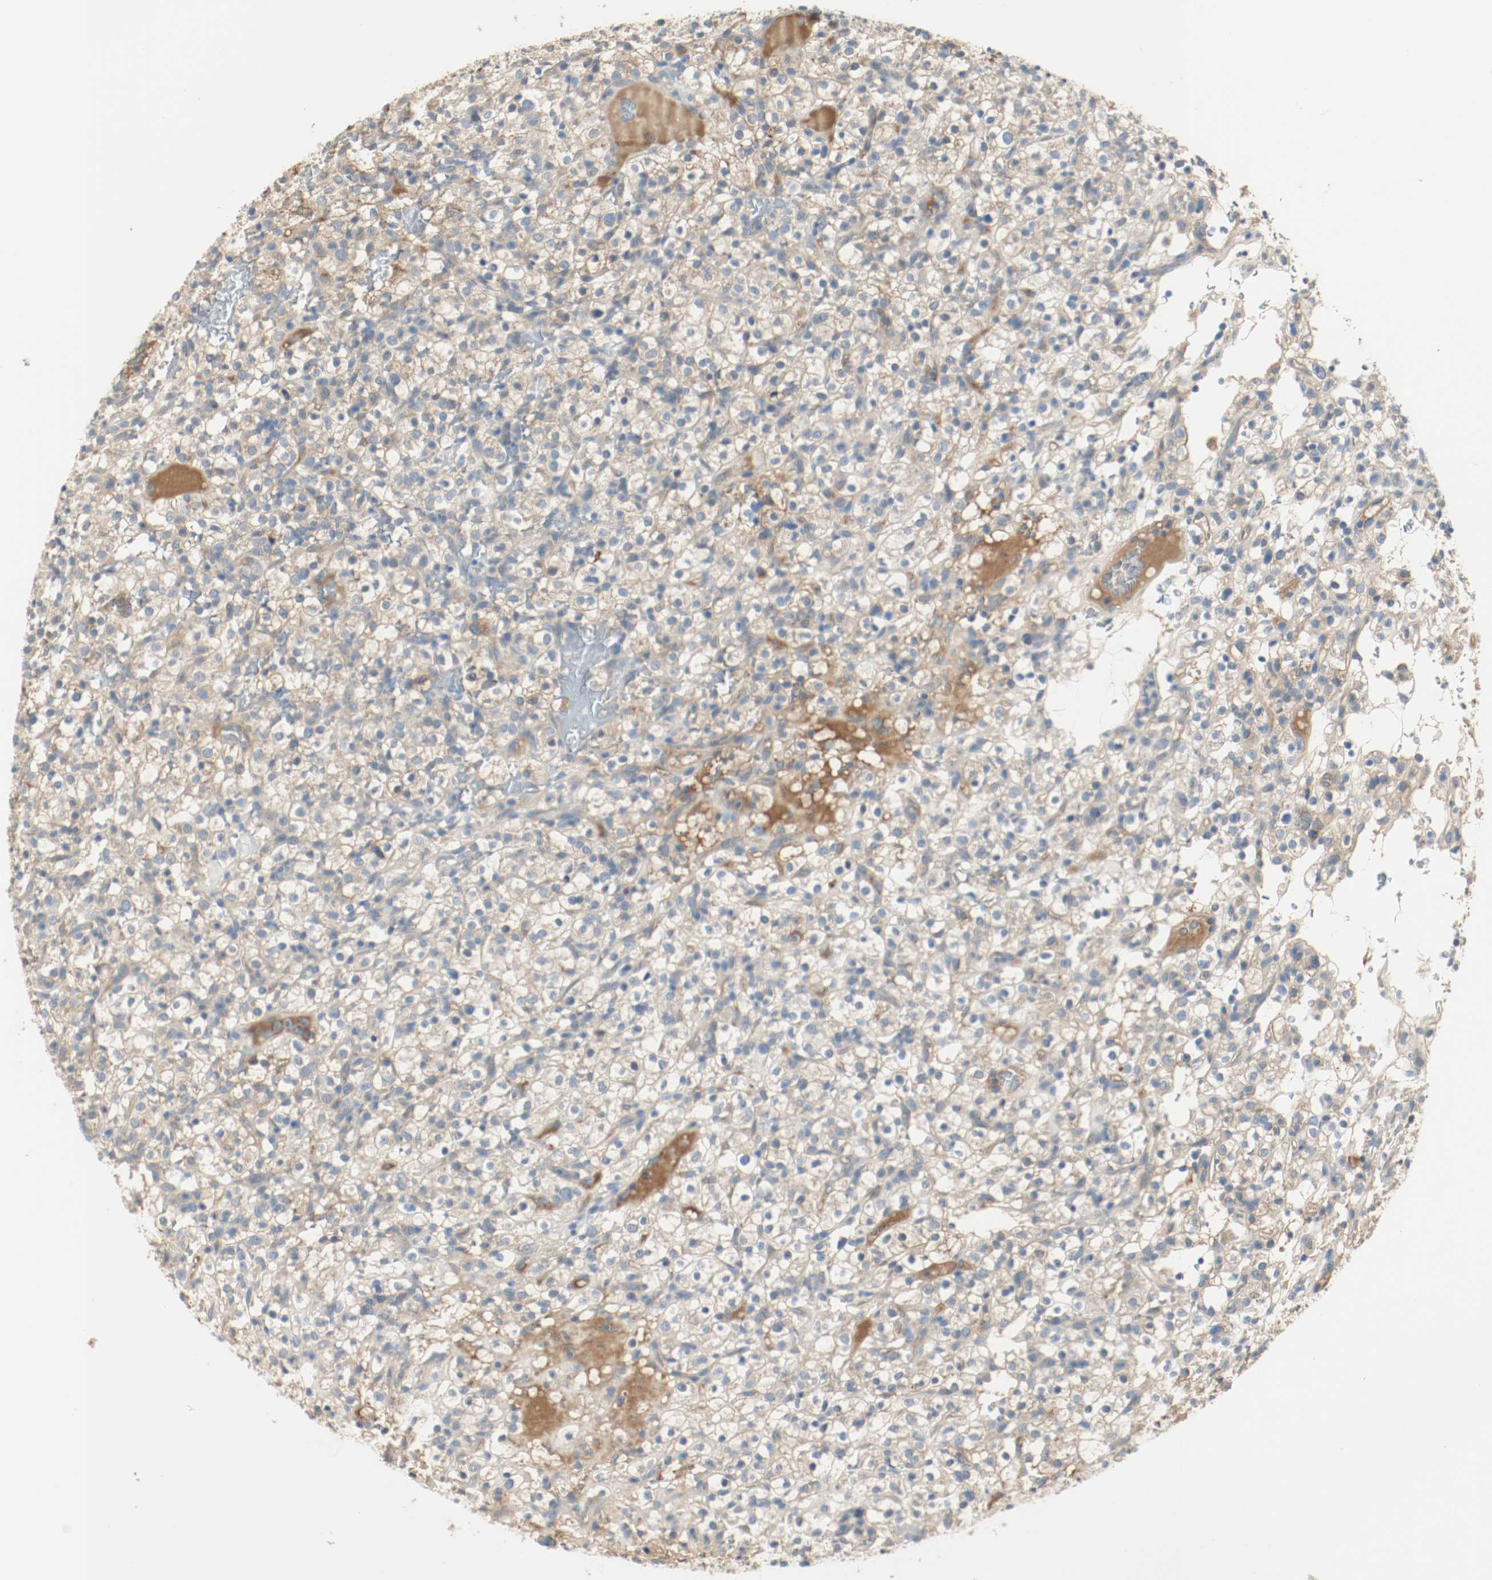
{"staining": {"intensity": "moderate", "quantity": "25%-75%", "location": "cytoplasmic/membranous"}, "tissue": "renal cancer", "cell_type": "Tumor cells", "image_type": "cancer", "snomed": [{"axis": "morphology", "description": "Normal tissue, NOS"}, {"axis": "morphology", "description": "Adenocarcinoma, NOS"}, {"axis": "topography", "description": "Kidney"}], "caption": "Tumor cells exhibit medium levels of moderate cytoplasmic/membranous staining in about 25%-75% of cells in renal cancer. Nuclei are stained in blue.", "gene": "MELTF", "patient": {"sex": "female", "age": 72}}